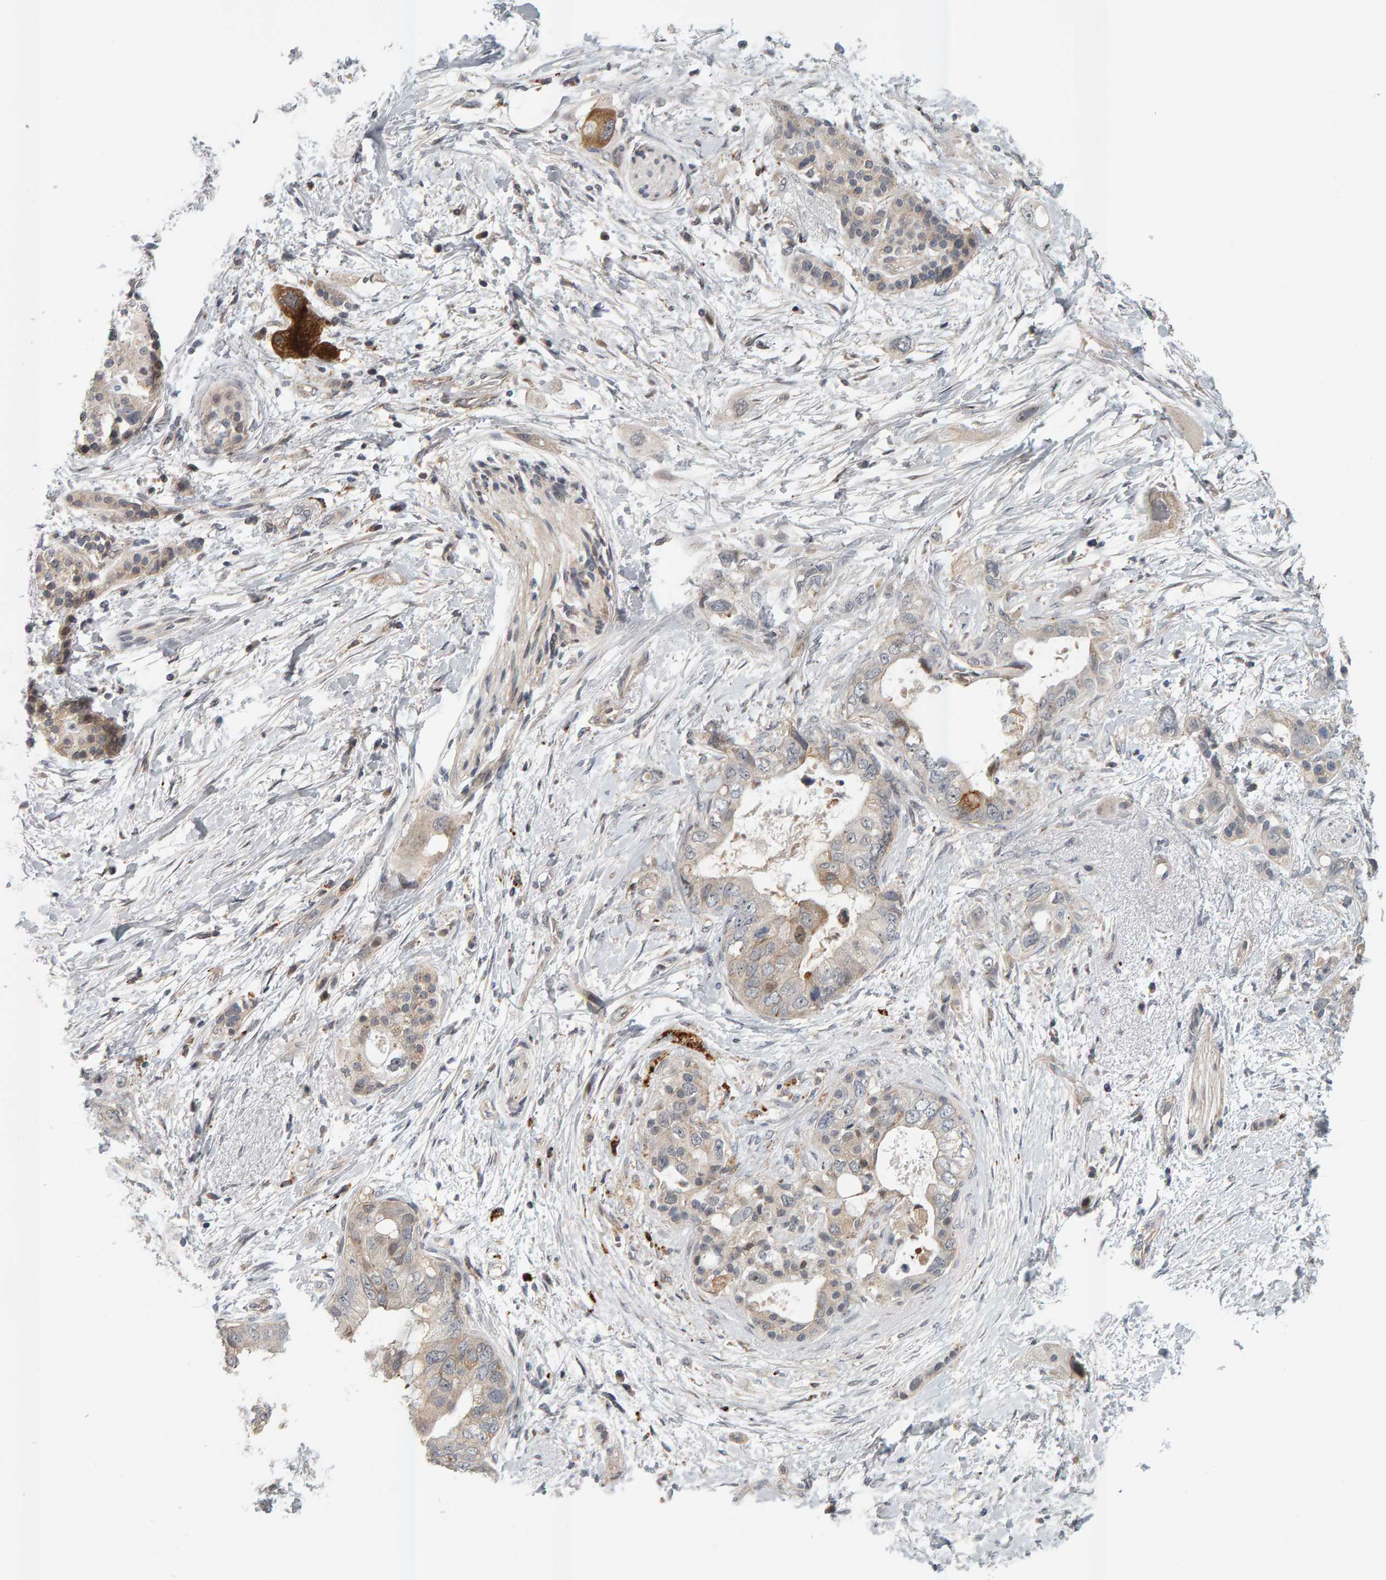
{"staining": {"intensity": "weak", "quantity": "<25%", "location": "cytoplasmic/membranous"}, "tissue": "pancreatic cancer", "cell_type": "Tumor cells", "image_type": "cancer", "snomed": [{"axis": "morphology", "description": "Adenocarcinoma, NOS"}, {"axis": "topography", "description": "Pancreas"}], "caption": "The IHC photomicrograph has no significant expression in tumor cells of pancreatic cancer (adenocarcinoma) tissue.", "gene": "ZNF160", "patient": {"sex": "female", "age": 56}}